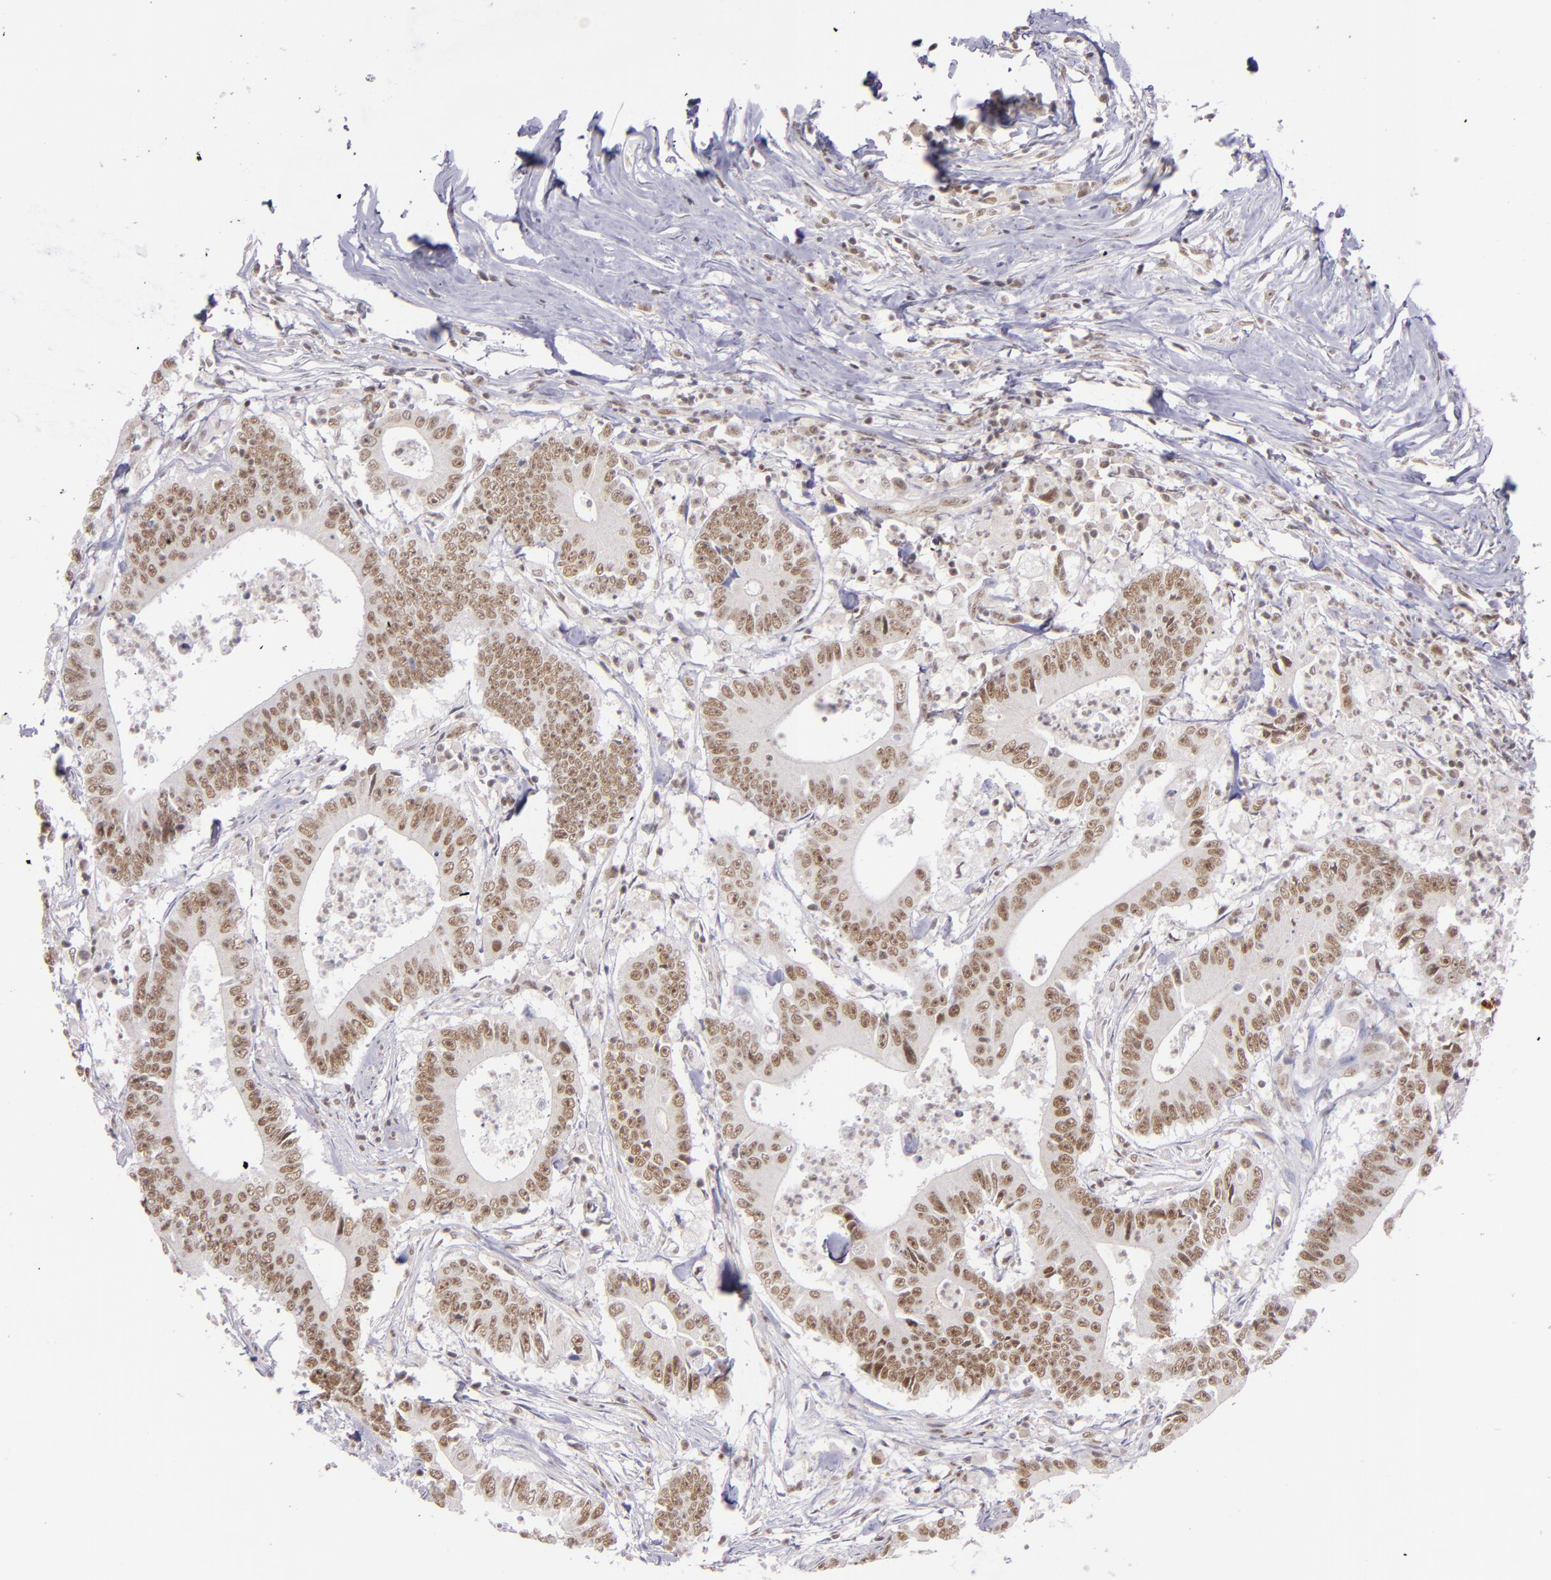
{"staining": {"intensity": "moderate", "quantity": ">75%", "location": "nuclear"}, "tissue": "colorectal cancer", "cell_type": "Tumor cells", "image_type": "cancer", "snomed": [{"axis": "morphology", "description": "Adenocarcinoma, NOS"}, {"axis": "topography", "description": "Colon"}], "caption": "Moderate nuclear positivity for a protein is seen in approximately >75% of tumor cells of colorectal cancer (adenocarcinoma) using immunohistochemistry (IHC).", "gene": "ZNF148", "patient": {"sex": "male", "age": 55}}